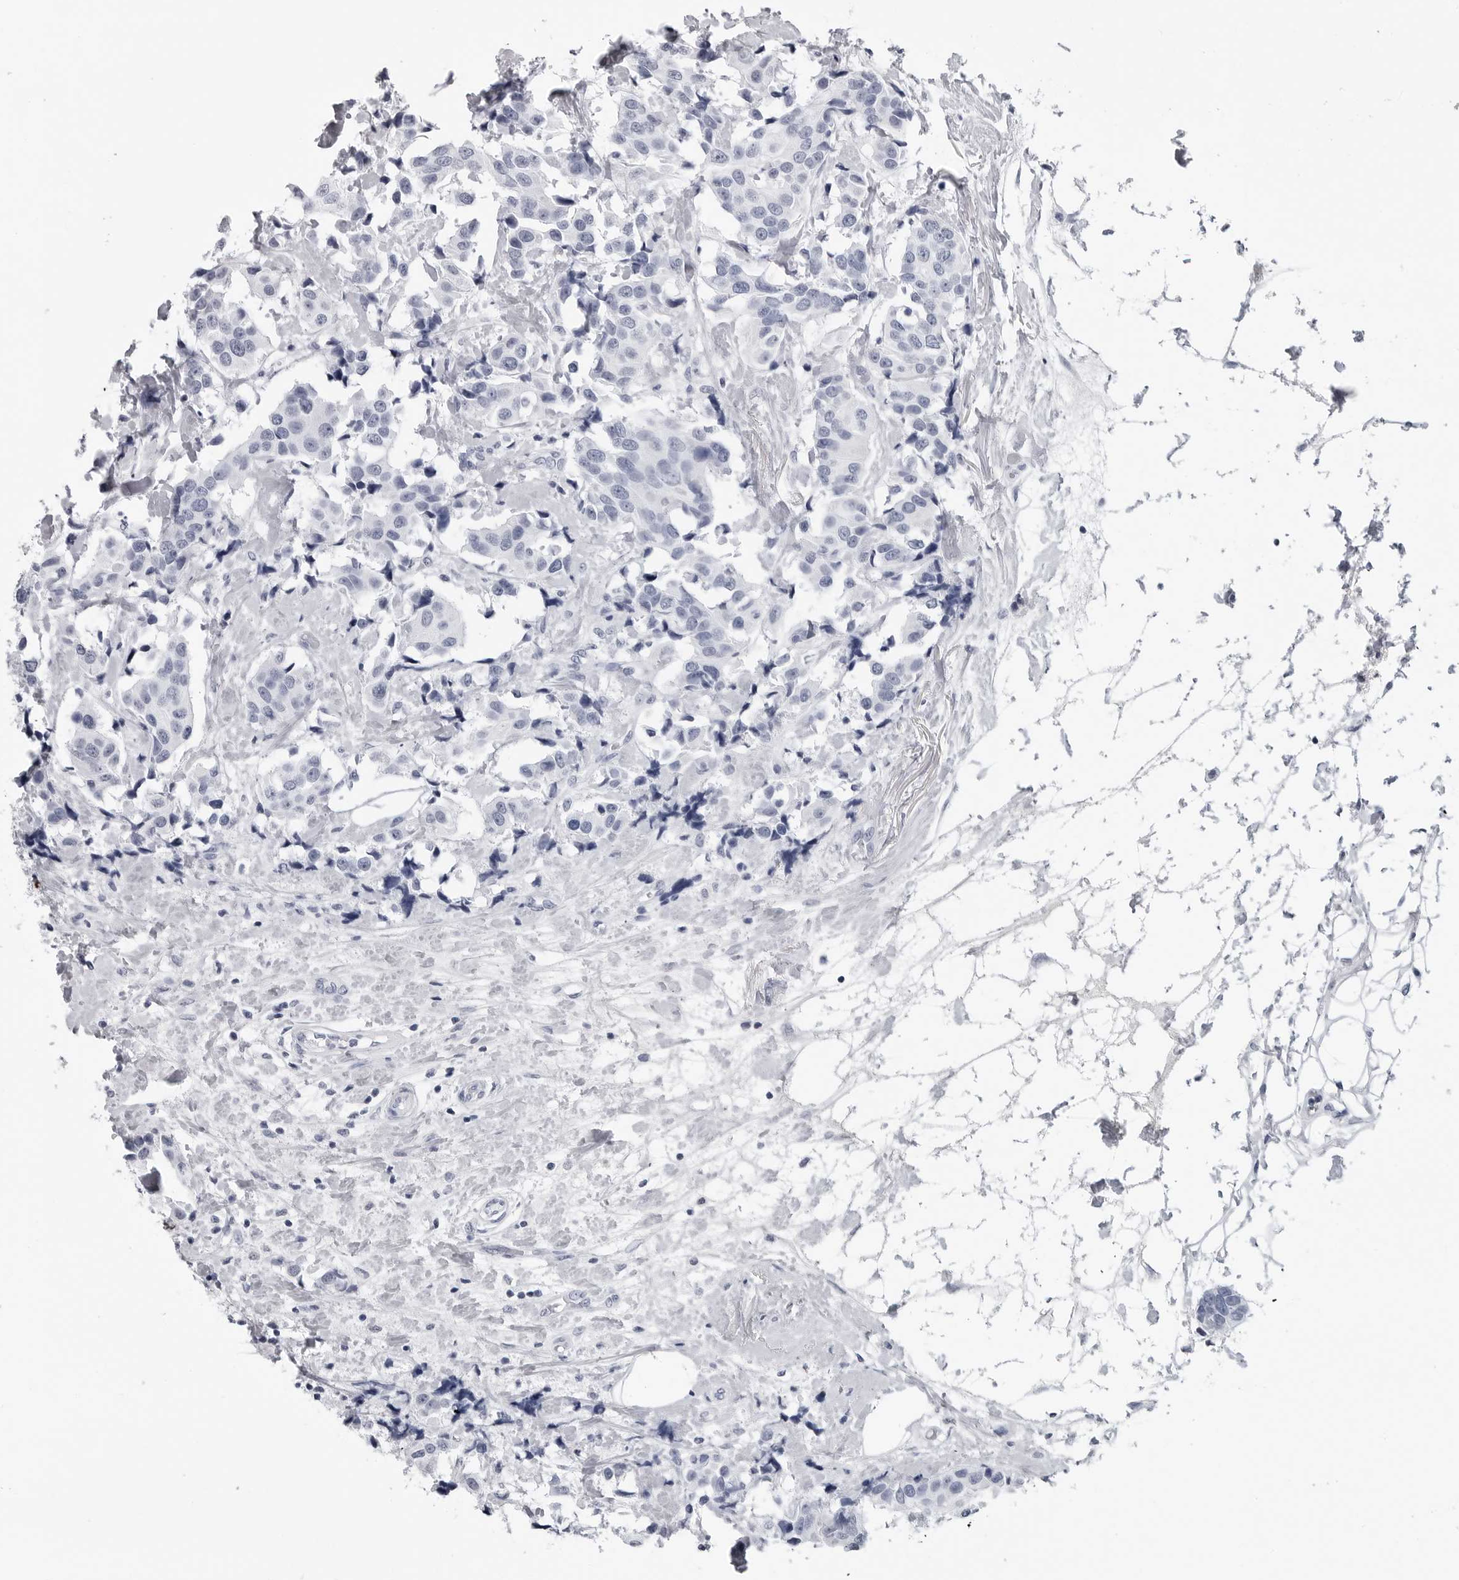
{"staining": {"intensity": "negative", "quantity": "none", "location": "none"}, "tissue": "breast cancer", "cell_type": "Tumor cells", "image_type": "cancer", "snomed": [{"axis": "morphology", "description": "Normal tissue, NOS"}, {"axis": "morphology", "description": "Duct carcinoma"}, {"axis": "topography", "description": "Breast"}], "caption": "Tumor cells are negative for protein expression in human breast cancer (invasive ductal carcinoma).", "gene": "AMPD1", "patient": {"sex": "female", "age": 39}}